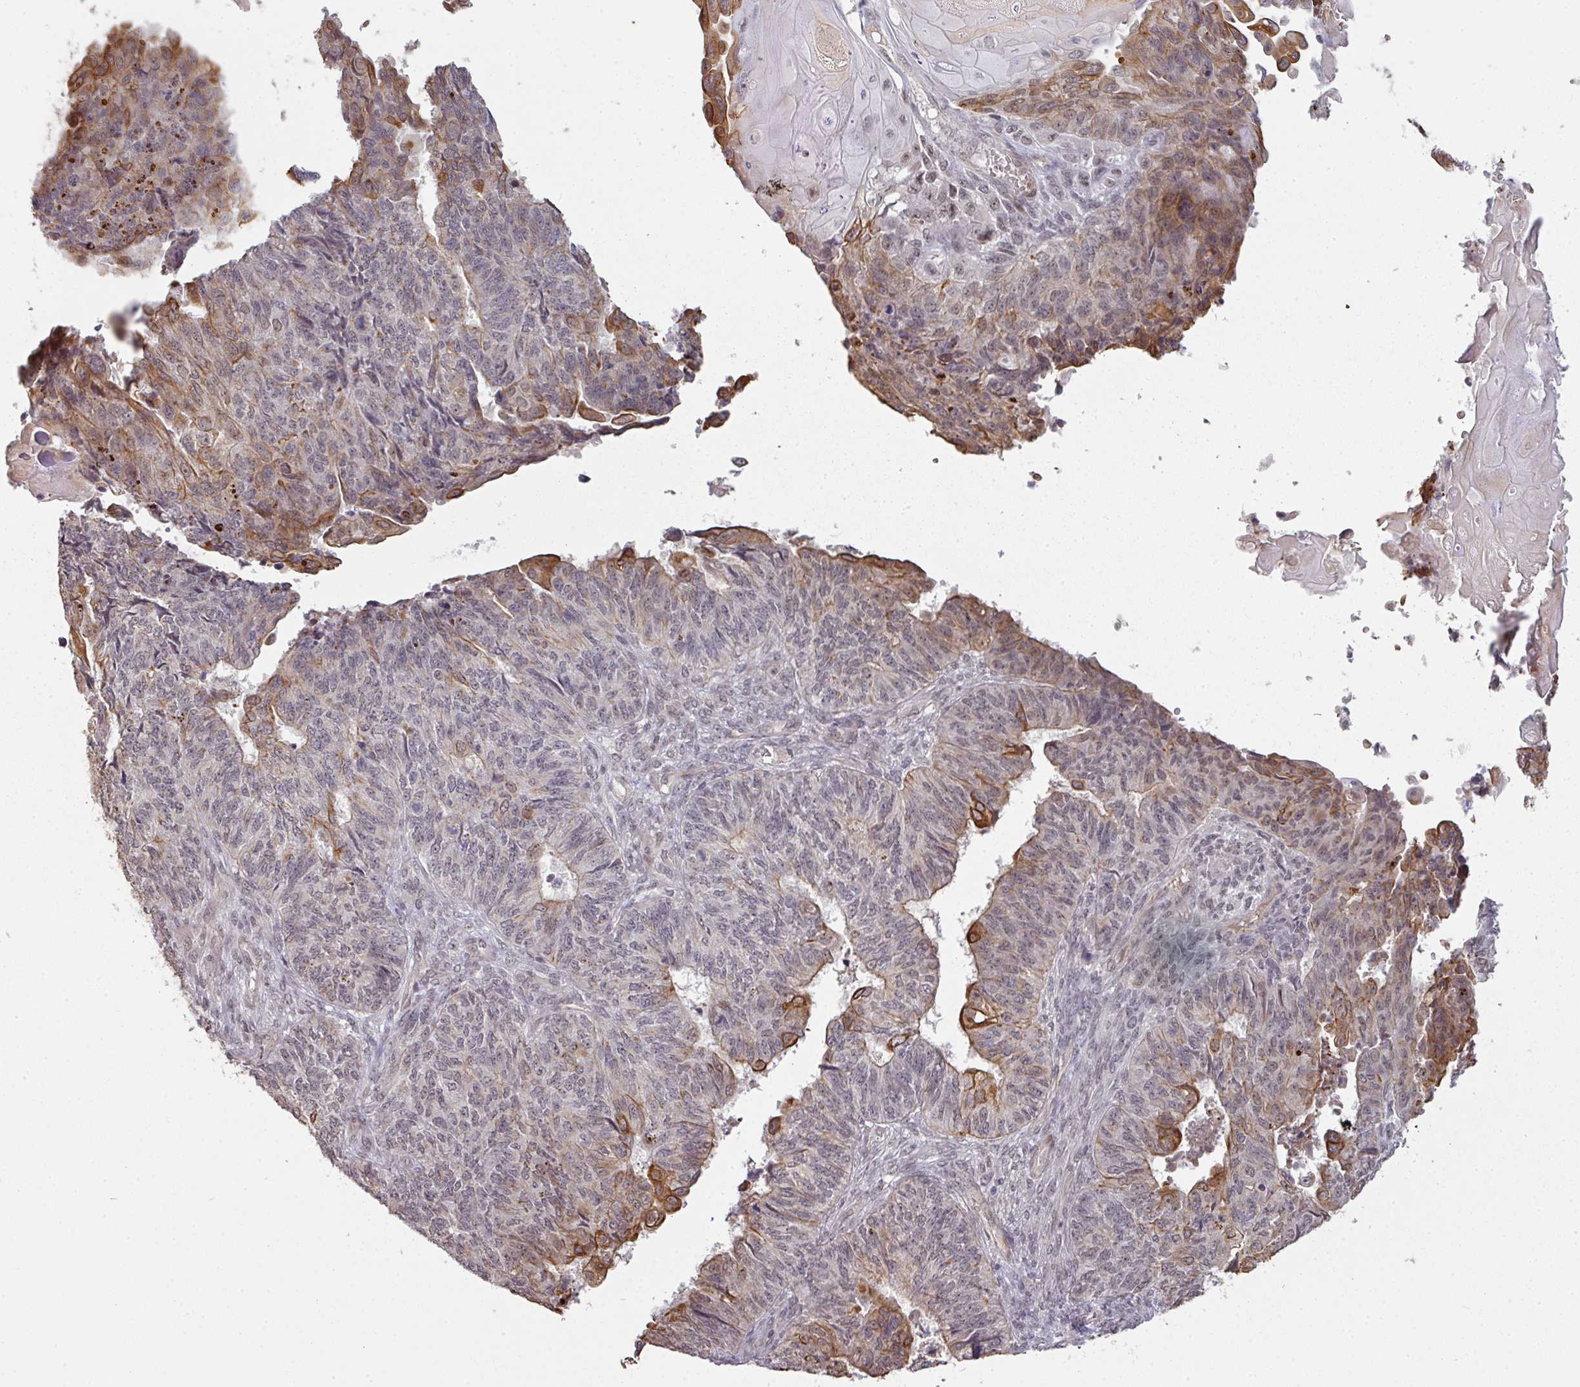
{"staining": {"intensity": "moderate", "quantity": "<25%", "location": "cytoplasmic/membranous"}, "tissue": "endometrial cancer", "cell_type": "Tumor cells", "image_type": "cancer", "snomed": [{"axis": "morphology", "description": "Adenocarcinoma, NOS"}, {"axis": "topography", "description": "Endometrium"}], "caption": "A micrograph showing moderate cytoplasmic/membranous expression in about <25% of tumor cells in endometrial adenocarcinoma, as visualized by brown immunohistochemical staining.", "gene": "GTF2H3", "patient": {"sex": "female", "age": 32}}